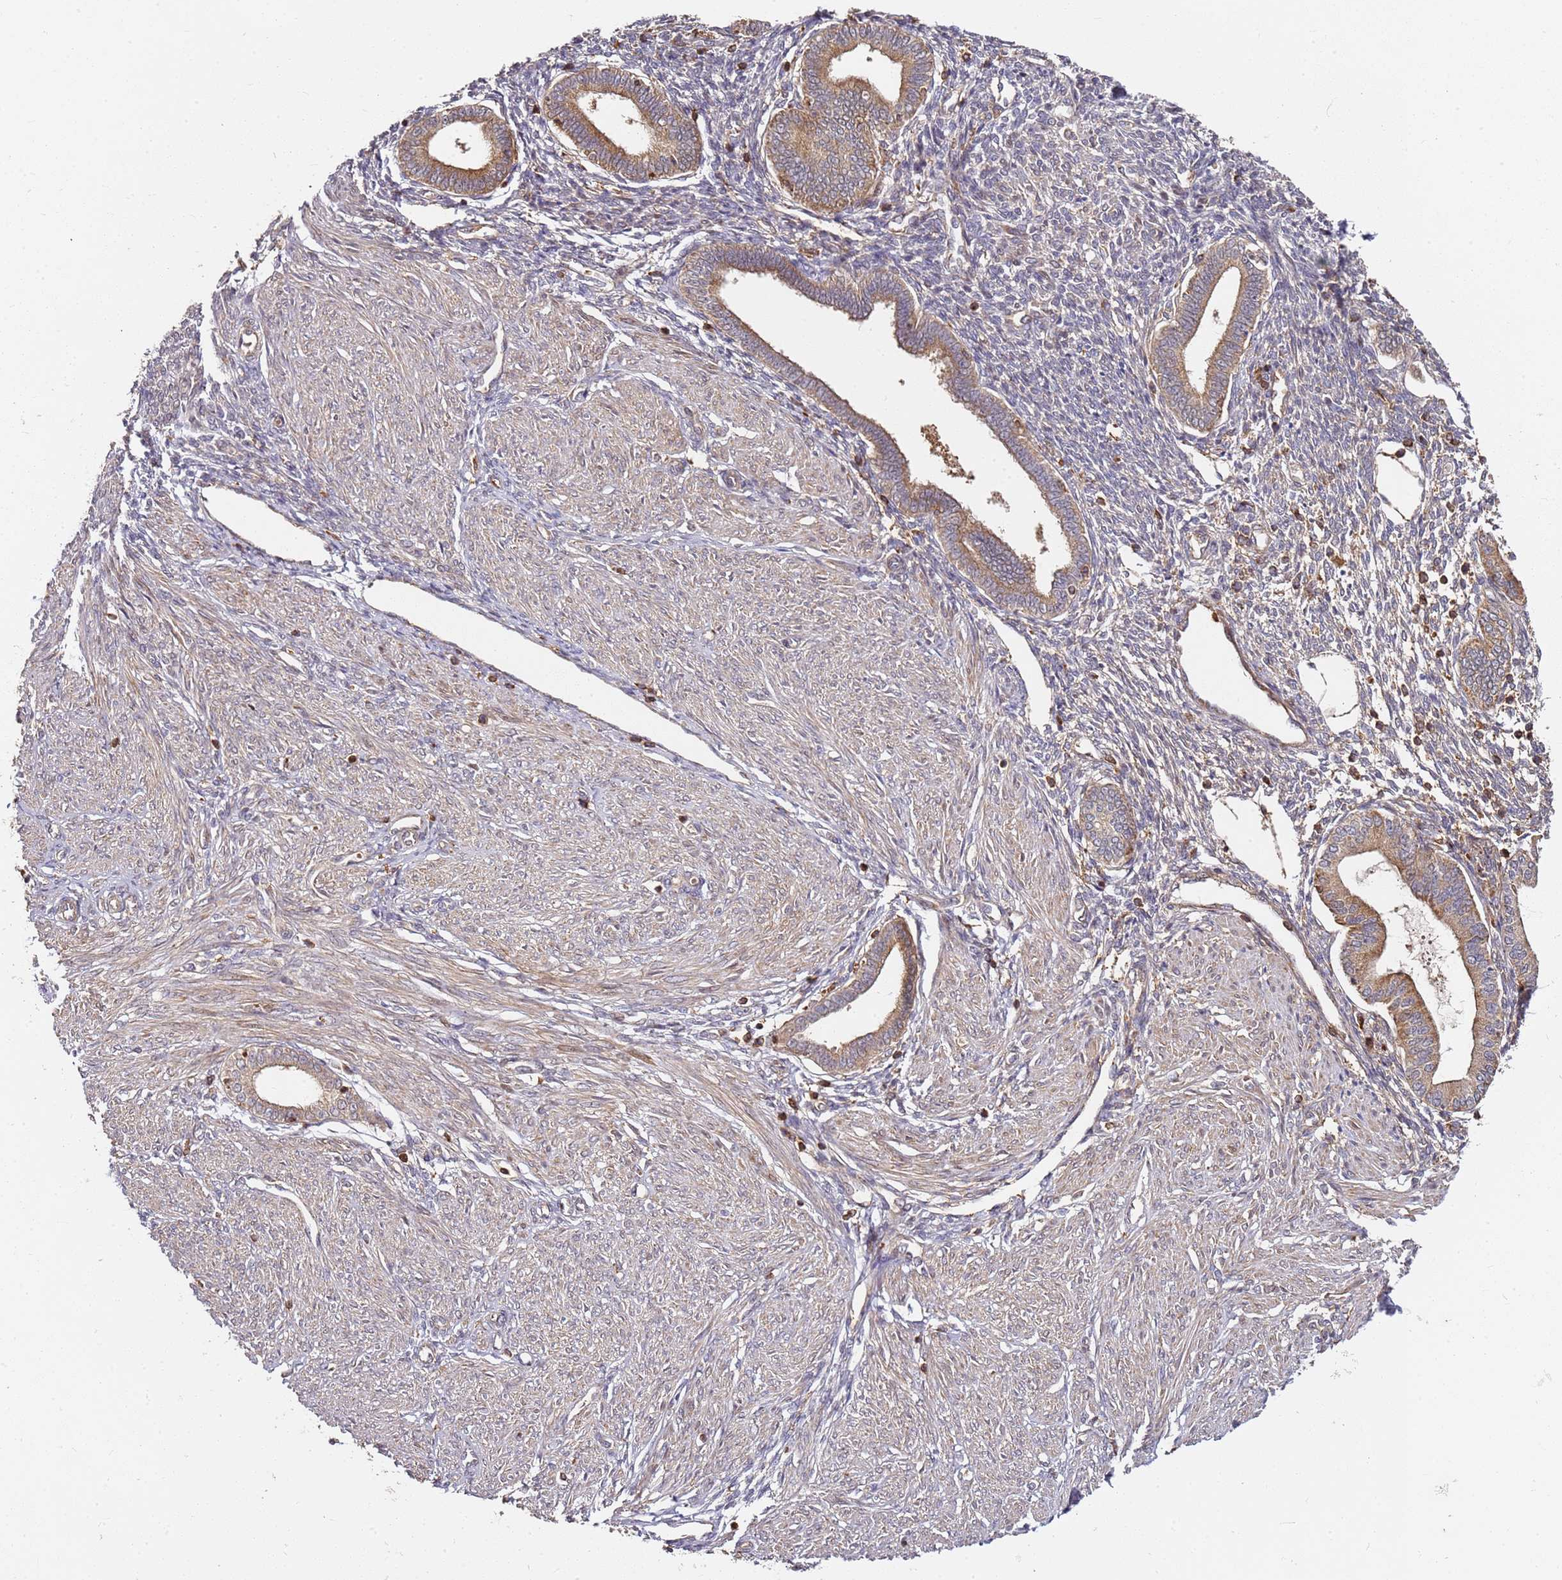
{"staining": {"intensity": "weak", "quantity": "<25%", "location": "cytoplasmic/membranous"}, "tissue": "endometrium", "cell_type": "Cells in endometrial stroma", "image_type": "normal", "snomed": [{"axis": "morphology", "description": "Normal tissue, NOS"}, {"axis": "topography", "description": "Endometrium"}], "caption": "Immunohistochemical staining of normal endometrium displays no significant expression in cells in endometrial stroma.", "gene": "PRMT7", "patient": {"sex": "female", "age": 53}}